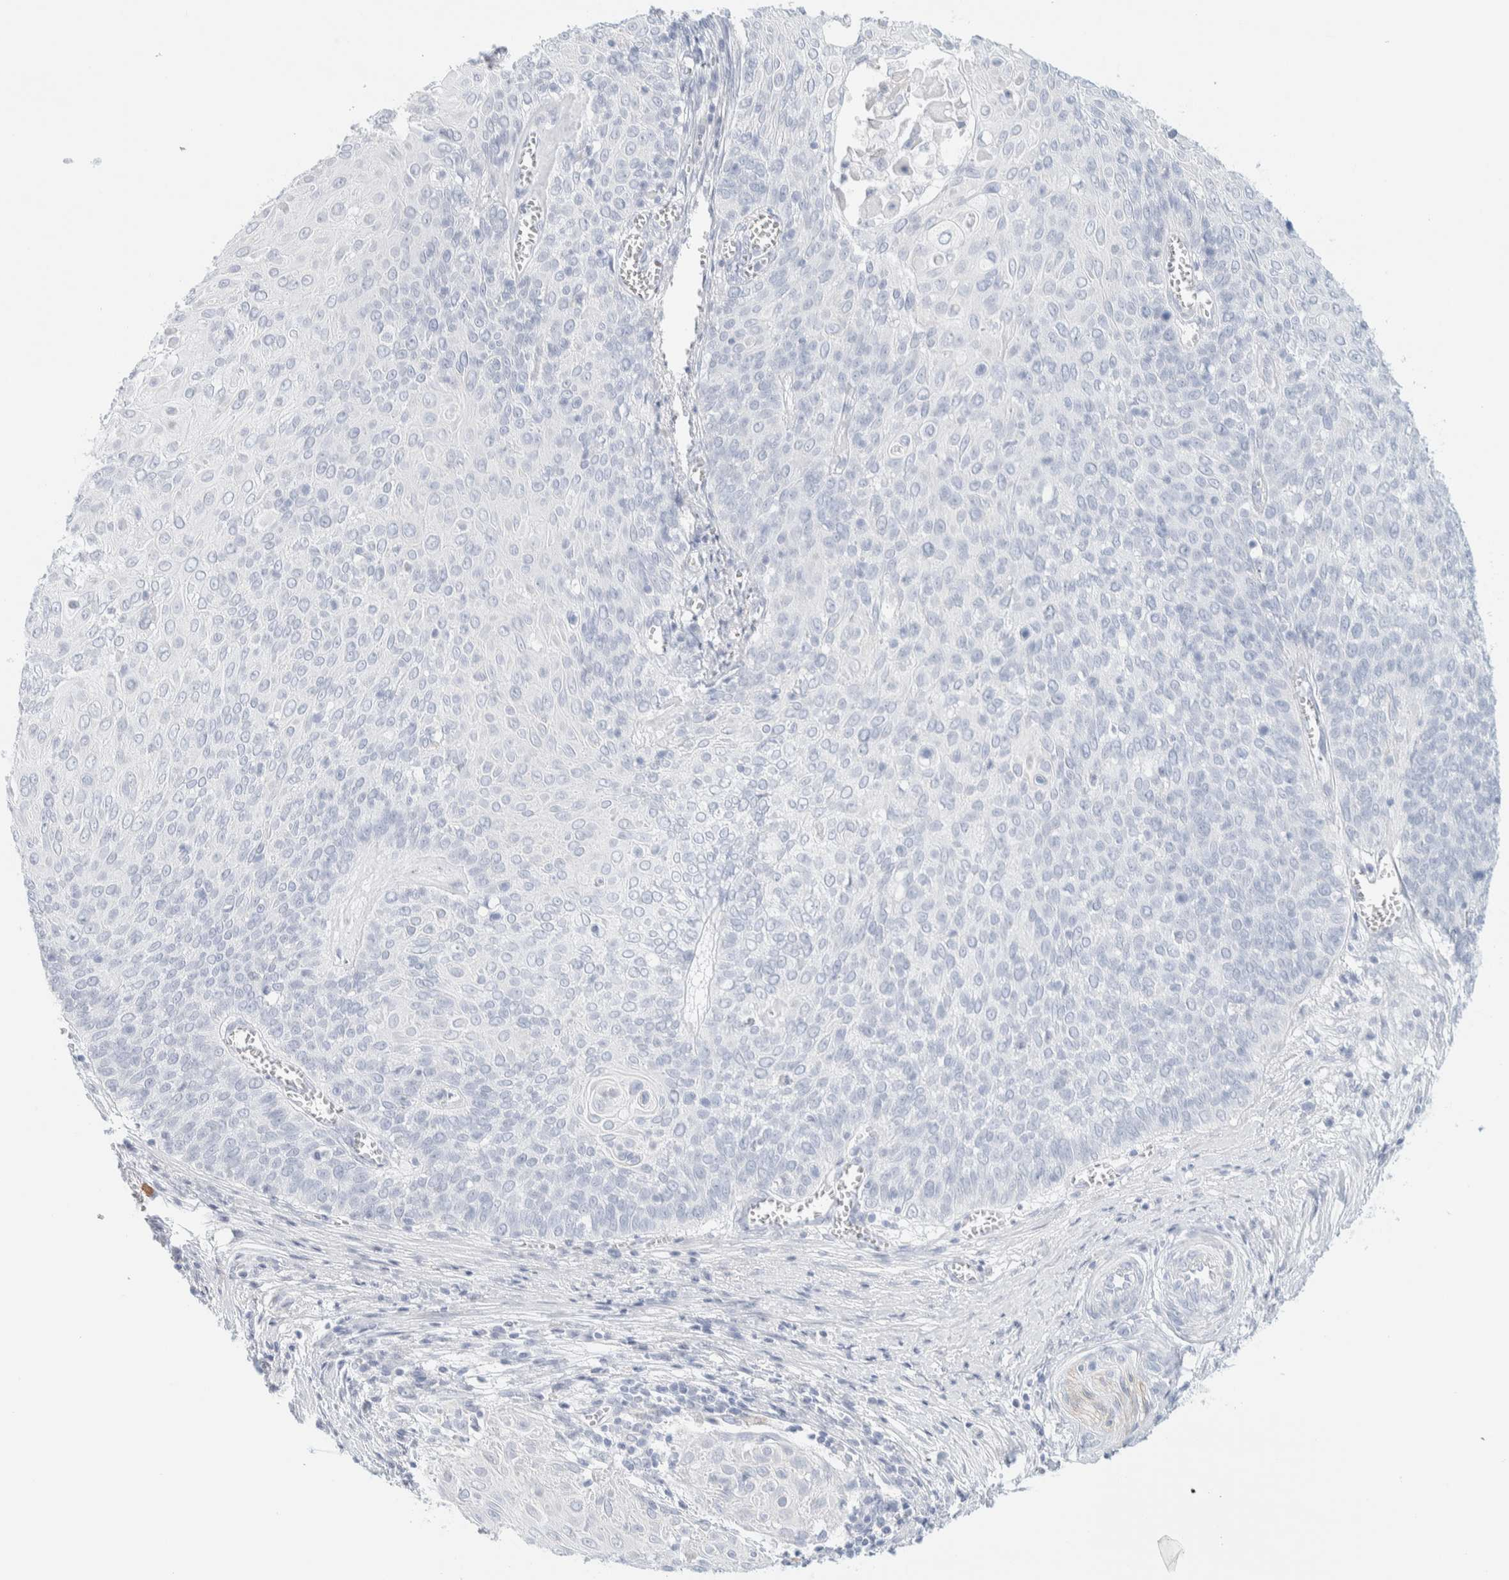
{"staining": {"intensity": "negative", "quantity": "none", "location": "none"}, "tissue": "cervical cancer", "cell_type": "Tumor cells", "image_type": "cancer", "snomed": [{"axis": "morphology", "description": "Squamous cell carcinoma, NOS"}, {"axis": "topography", "description": "Cervix"}], "caption": "Immunohistochemistry (IHC) histopathology image of neoplastic tissue: human cervical cancer (squamous cell carcinoma) stained with DAB shows no significant protein staining in tumor cells. (DAB immunohistochemistry (IHC) with hematoxylin counter stain).", "gene": "ATCAY", "patient": {"sex": "female", "age": 39}}